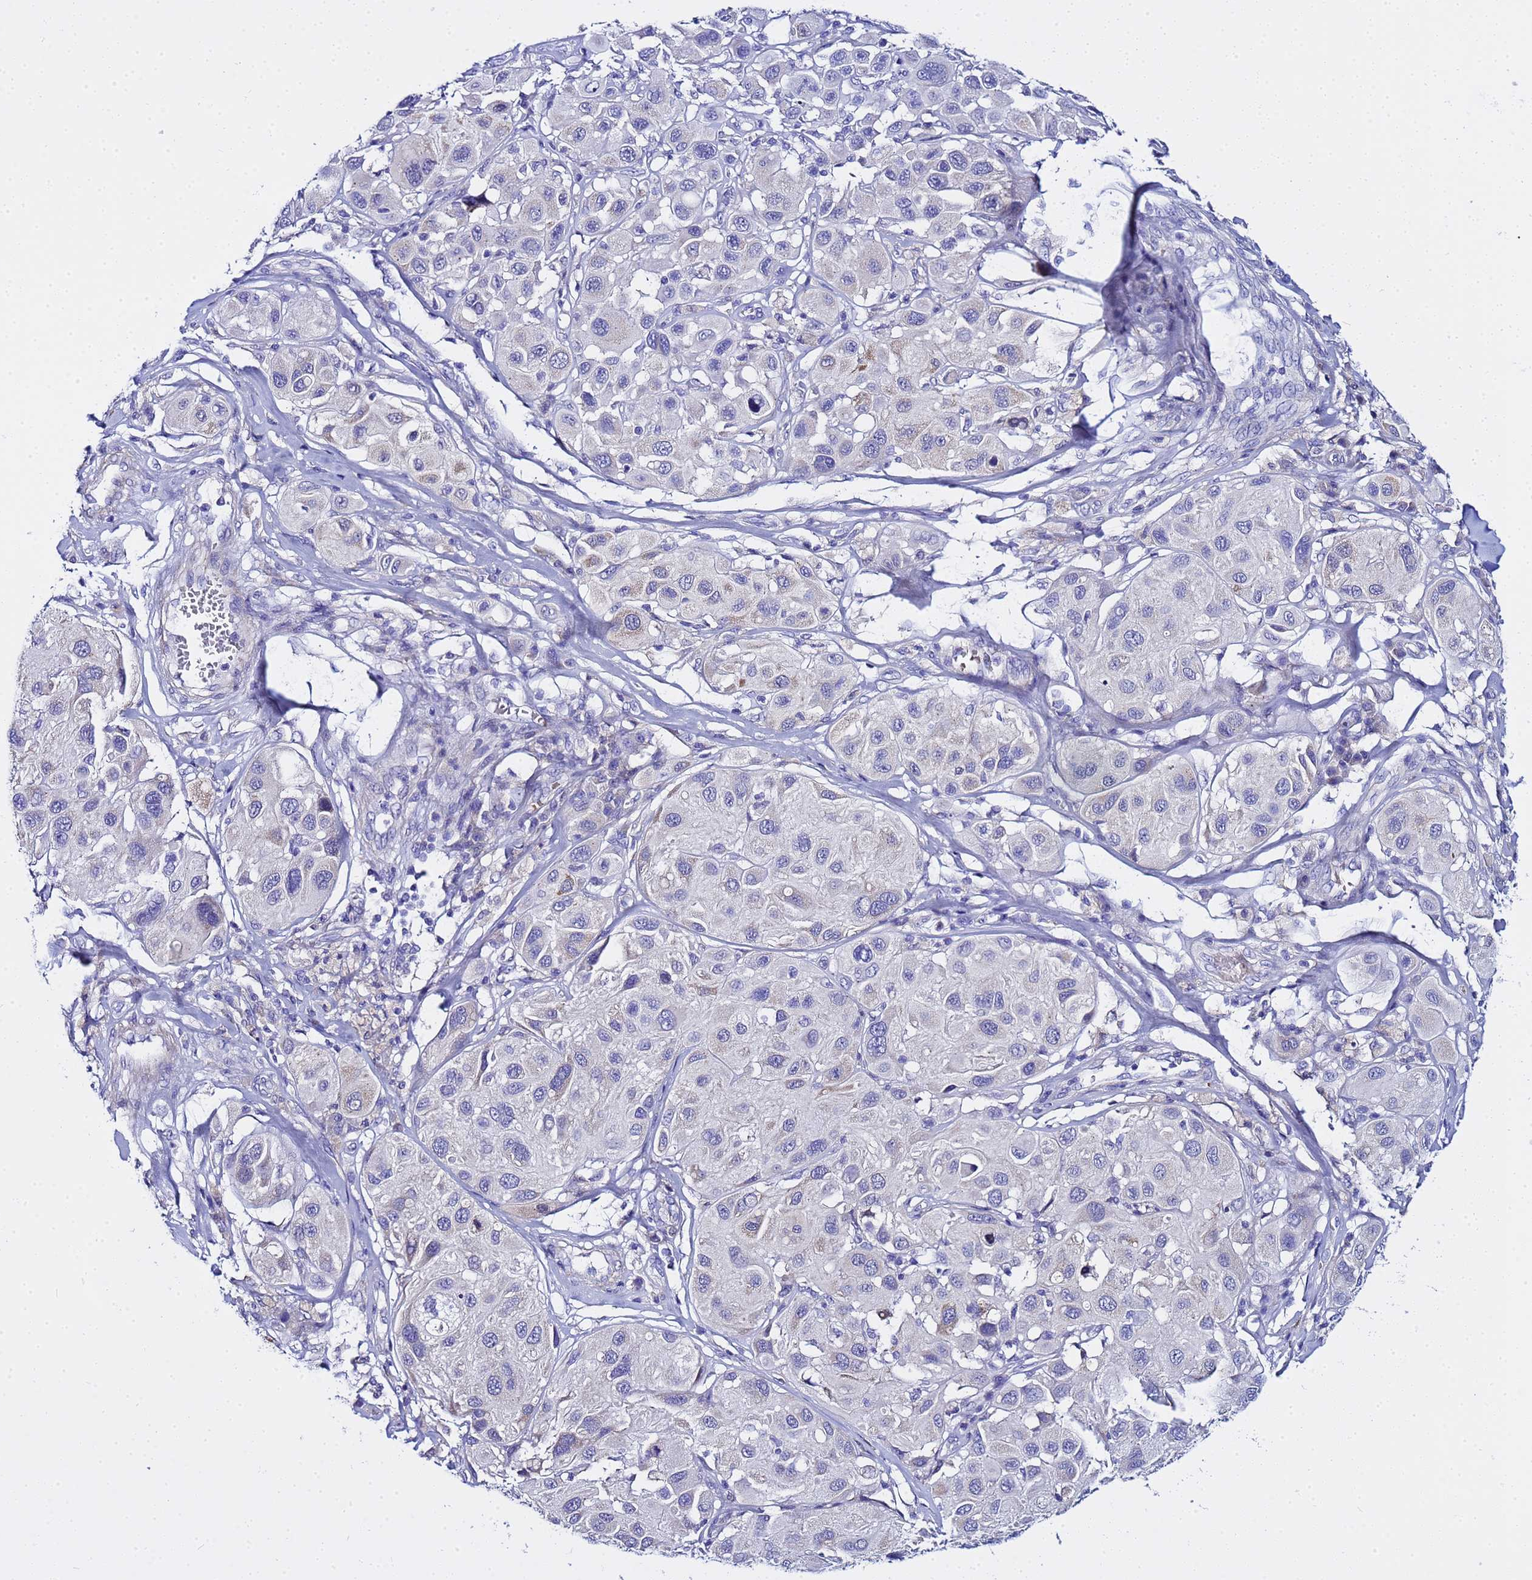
{"staining": {"intensity": "negative", "quantity": "none", "location": "none"}, "tissue": "melanoma", "cell_type": "Tumor cells", "image_type": "cancer", "snomed": [{"axis": "morphology", "description": "Malignant melanoma, Metastatic site"}, {"axis": "topography", "description": "Skin"}], "caption": "High power microscopy micrograph of an immunohistochemistry histopathology image of melanoma, revealing no significant staining in tumor cells.", "gene": "USP18", "patient": {"sex": "male", "age": 41}}